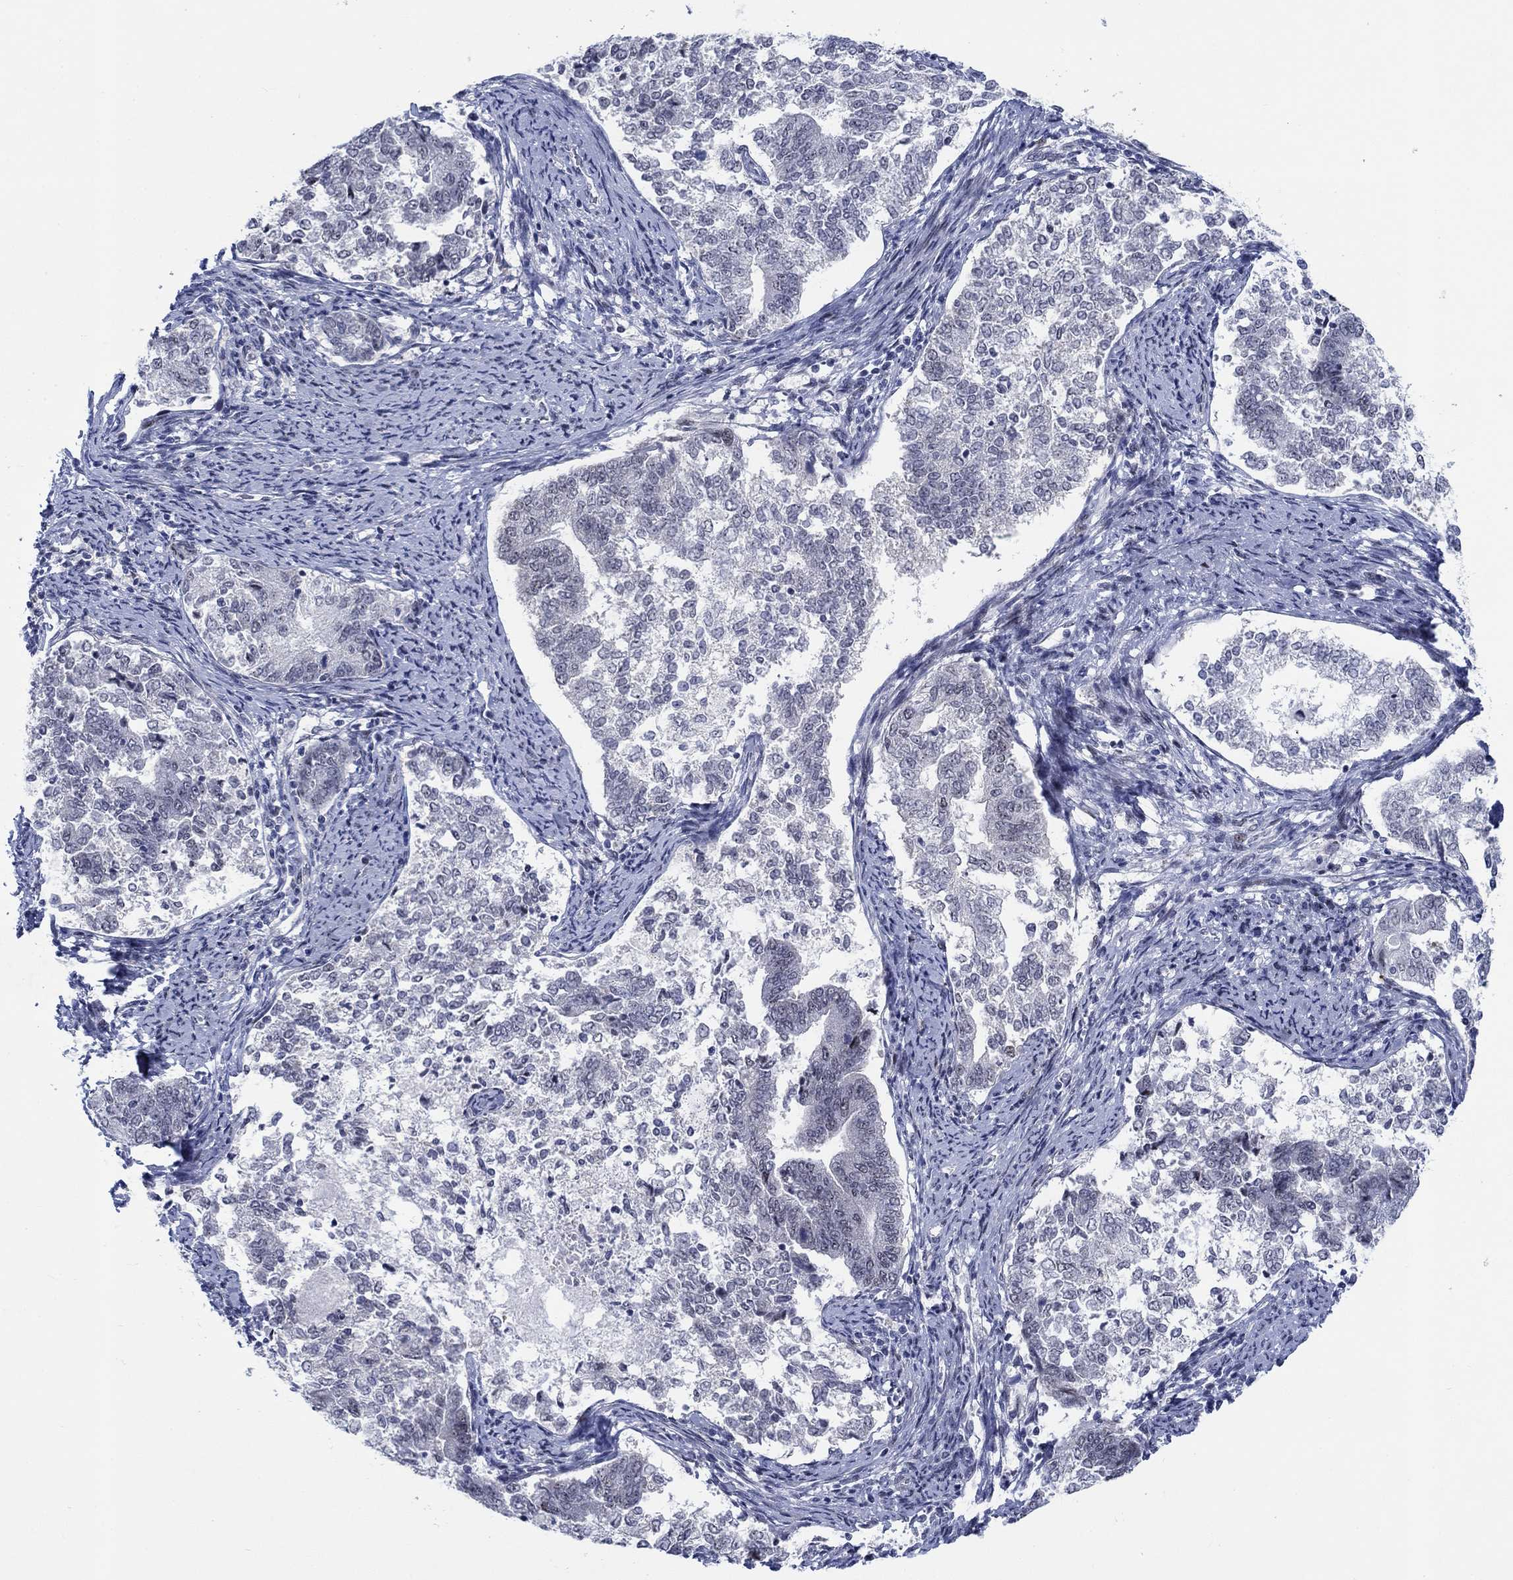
{"staining": {"intensity": "negative", "quantity": "none", "location": "none"}, "tissue": "endometrial cancer", "cell_type": "Tumor cells", "image_type": "cancer", "snomed": [{"axis": "morphology", "description": "Adenocarcinoma, NOS"}, {"axis": "topography", "description": "Endometrium"}], "caption": "The image exhibits no significant positivity in tumor cells of adenocarcinoma (endometrial).", "gene": "NEU3", "patient": {"sex": "female", "age": 65}}